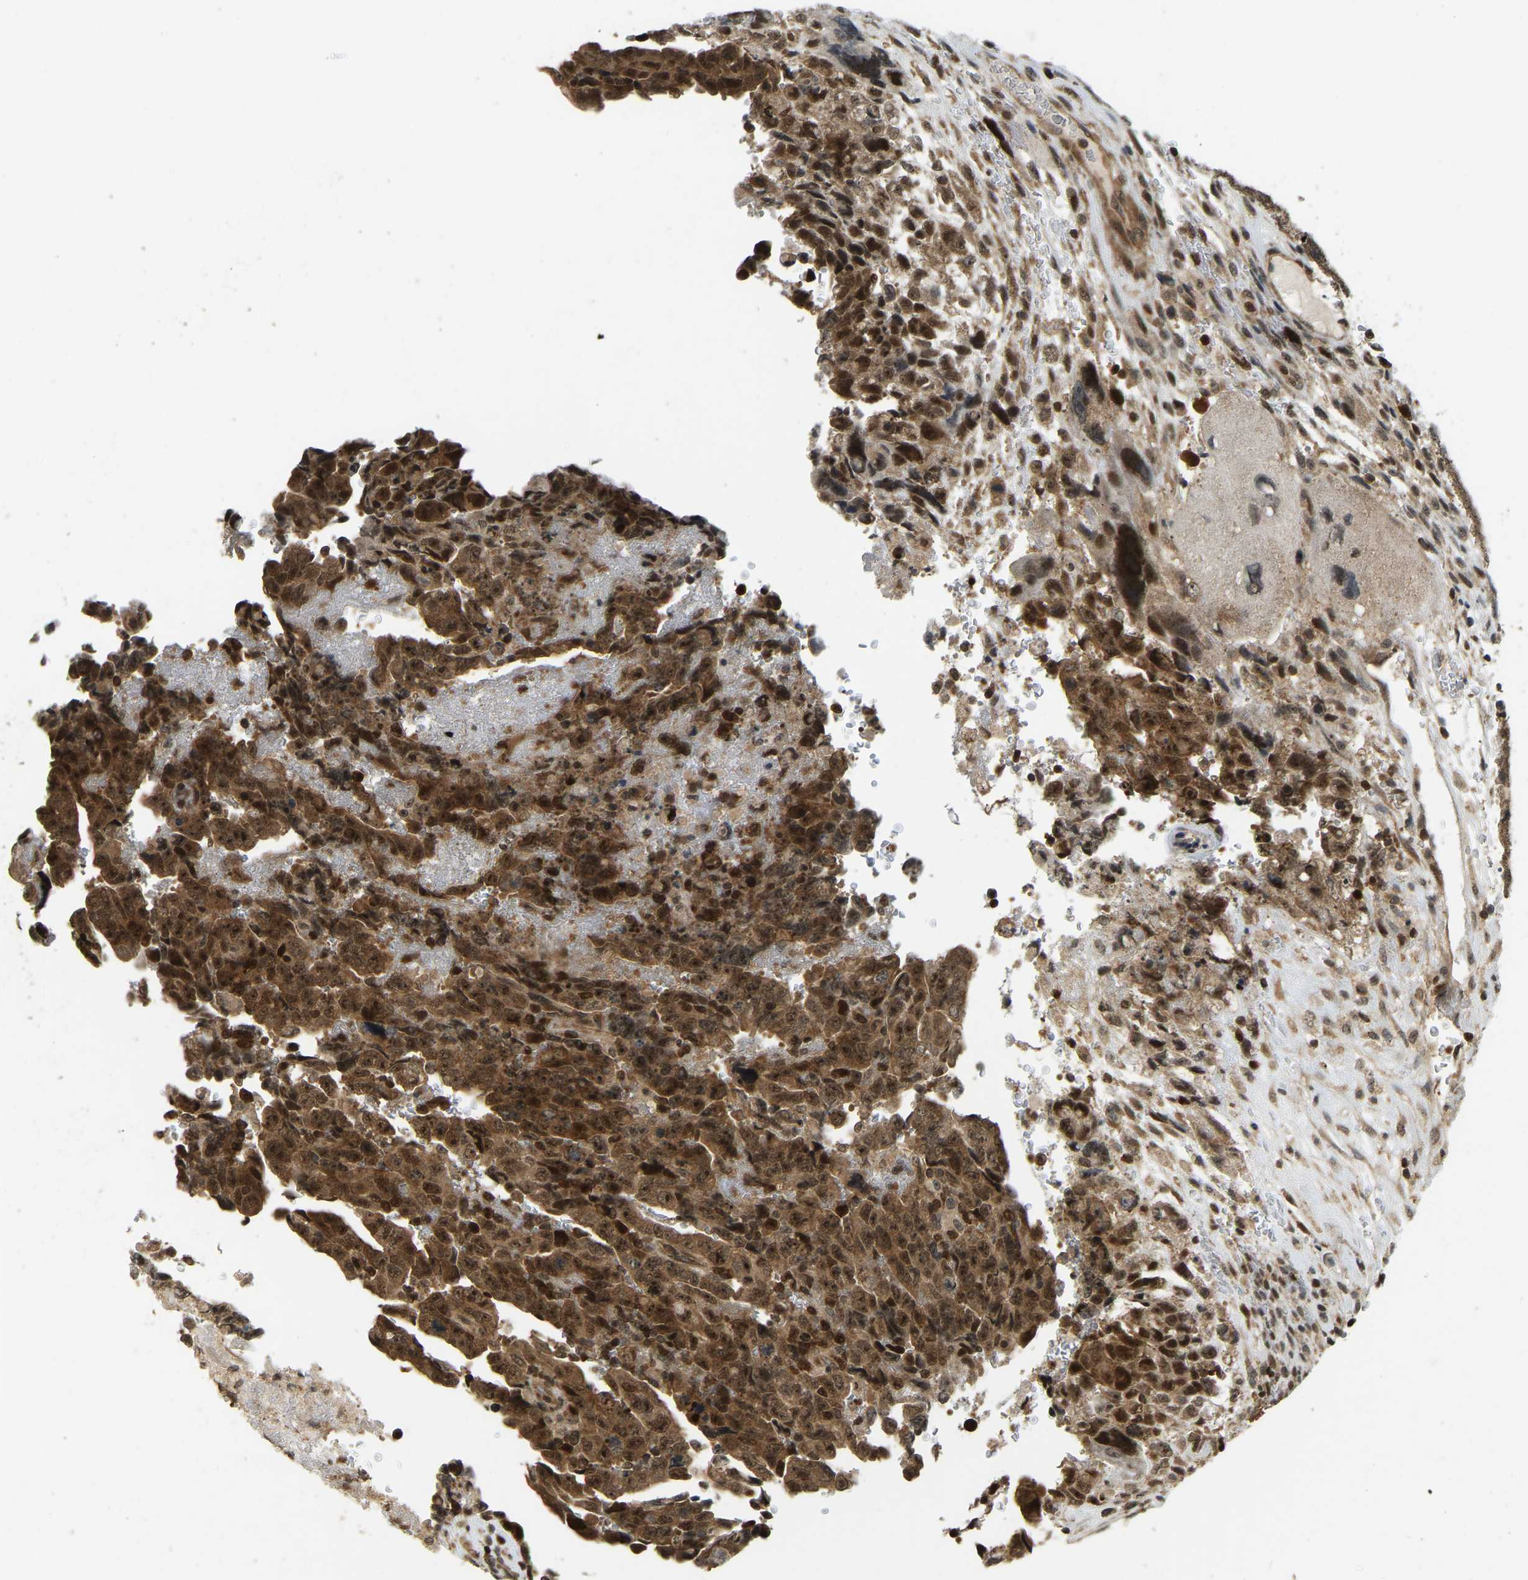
{"staining": {"intensity": "strong", "quantity": ">75%", "location": "cytoplasmic/membranous,nuclear"}, "tissue": "testis cancer", "cell_type": "Tumor cells", "image_type": "cancer", "snomed": [{"axis": "morphology", "description": "Carcinoma, Embryonal, NOS"}, {"axis": "topography", "description": "Testis"}], "caption": "A photomicrograph of testis embryonal carcinoma stained for a protein demonstrates strong cytoplasmic/membranous and nuclear brown staining in tumor cells. (brown staining indicates protein expression, while blue staining denotes nuclei).", "gene": "BRF2", "patient": {"sex": "male", "age": 28}}